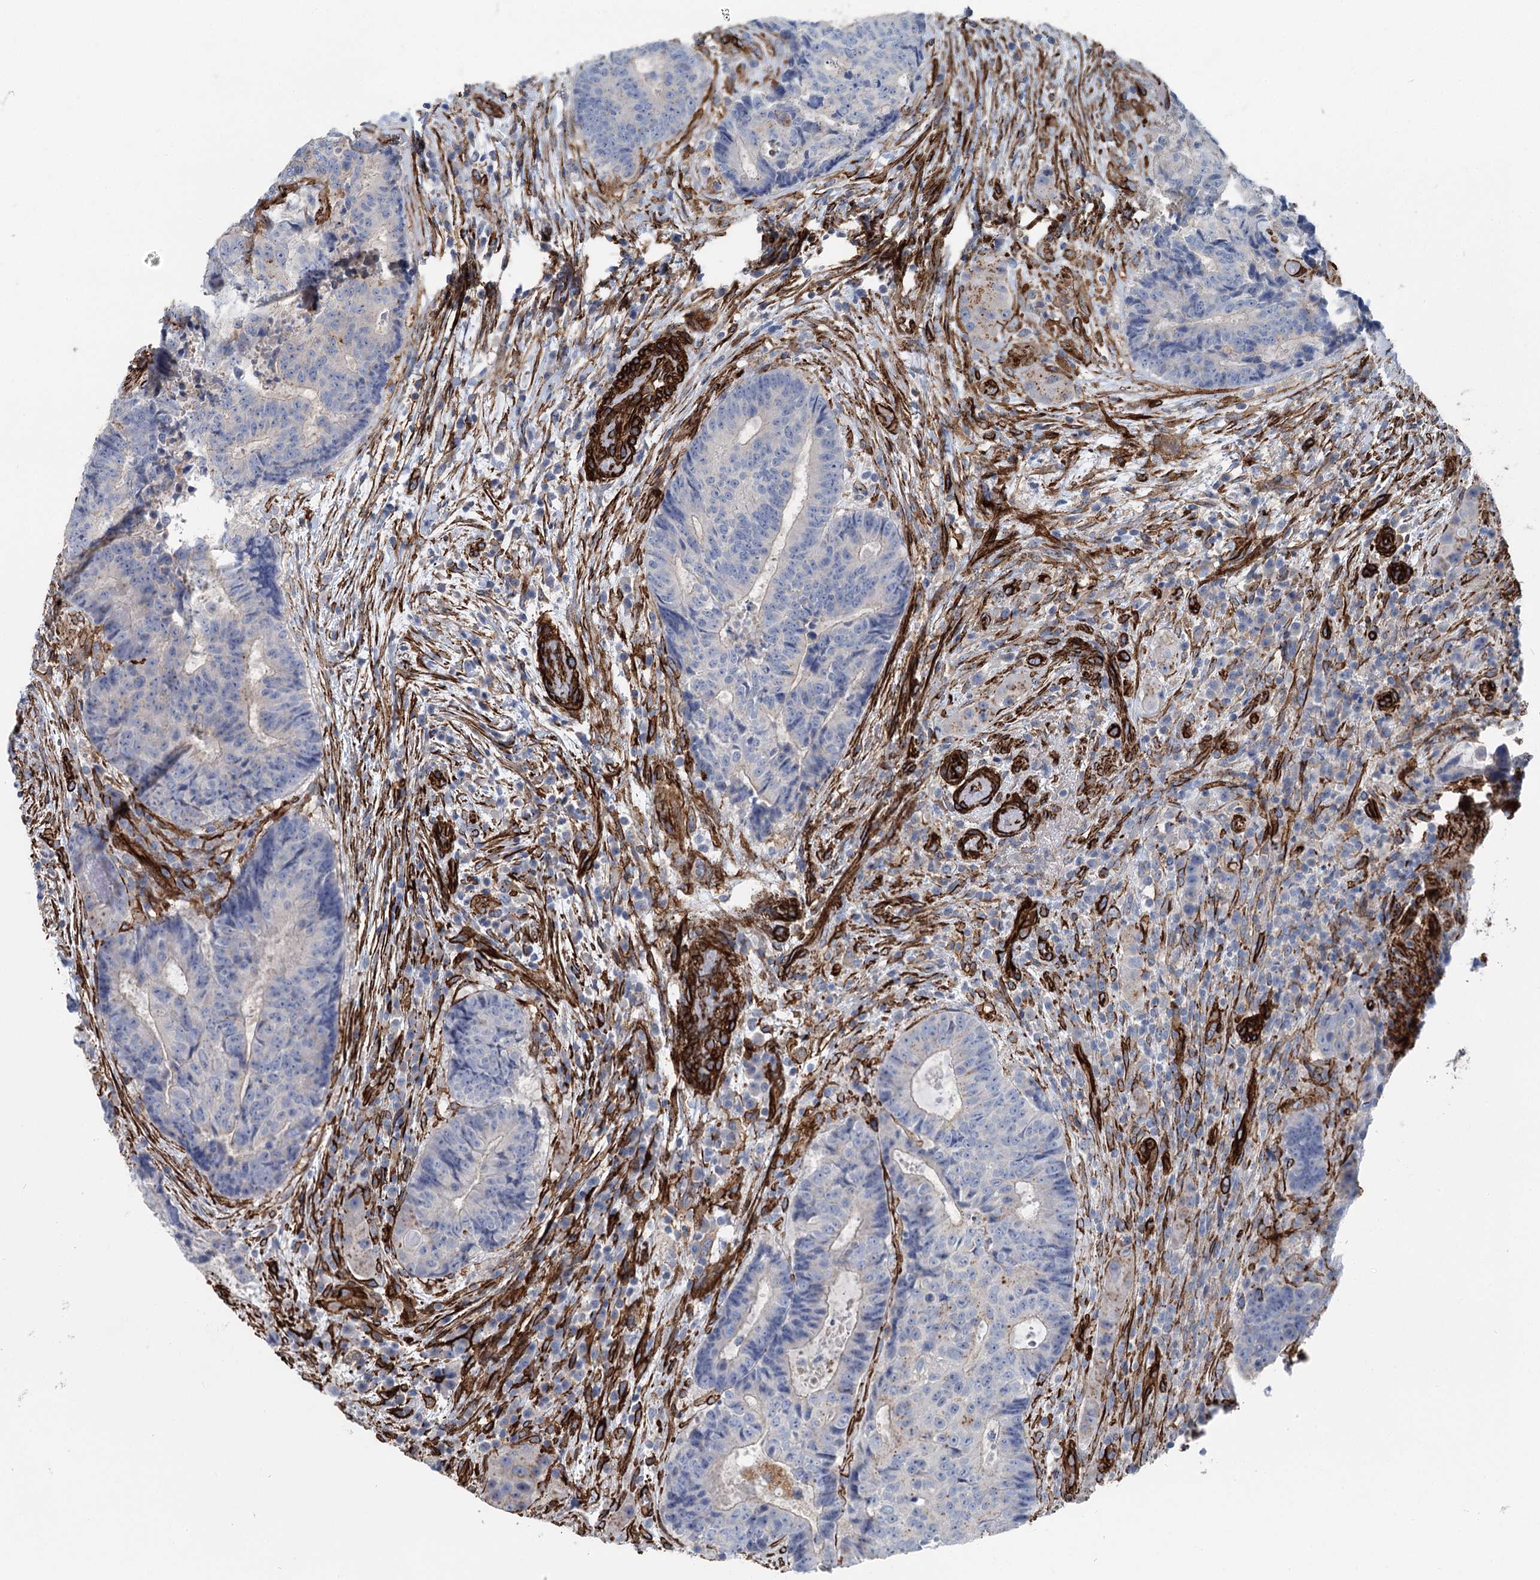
{"staining": {"intensity": "negative", "quantity": "none", "location": "none"}, "tissue": "colorectal cancer", "cell_type": "Tumor cells", "image_type": "cancer", "snomed": [{"axis": "morphology", "description": "Adenocarcinoma, NOS"}, {"axis": "topography", "description": "Rectum"}], "caption": "A high-resolution photomicrograph shows immunohistochemistry staining of colorectal cancer (adenocarcinoma), which displays no significant expression in tumor cells.", "gene": "IQSEC1", "patient": {"sex": "male", "age": 69}}